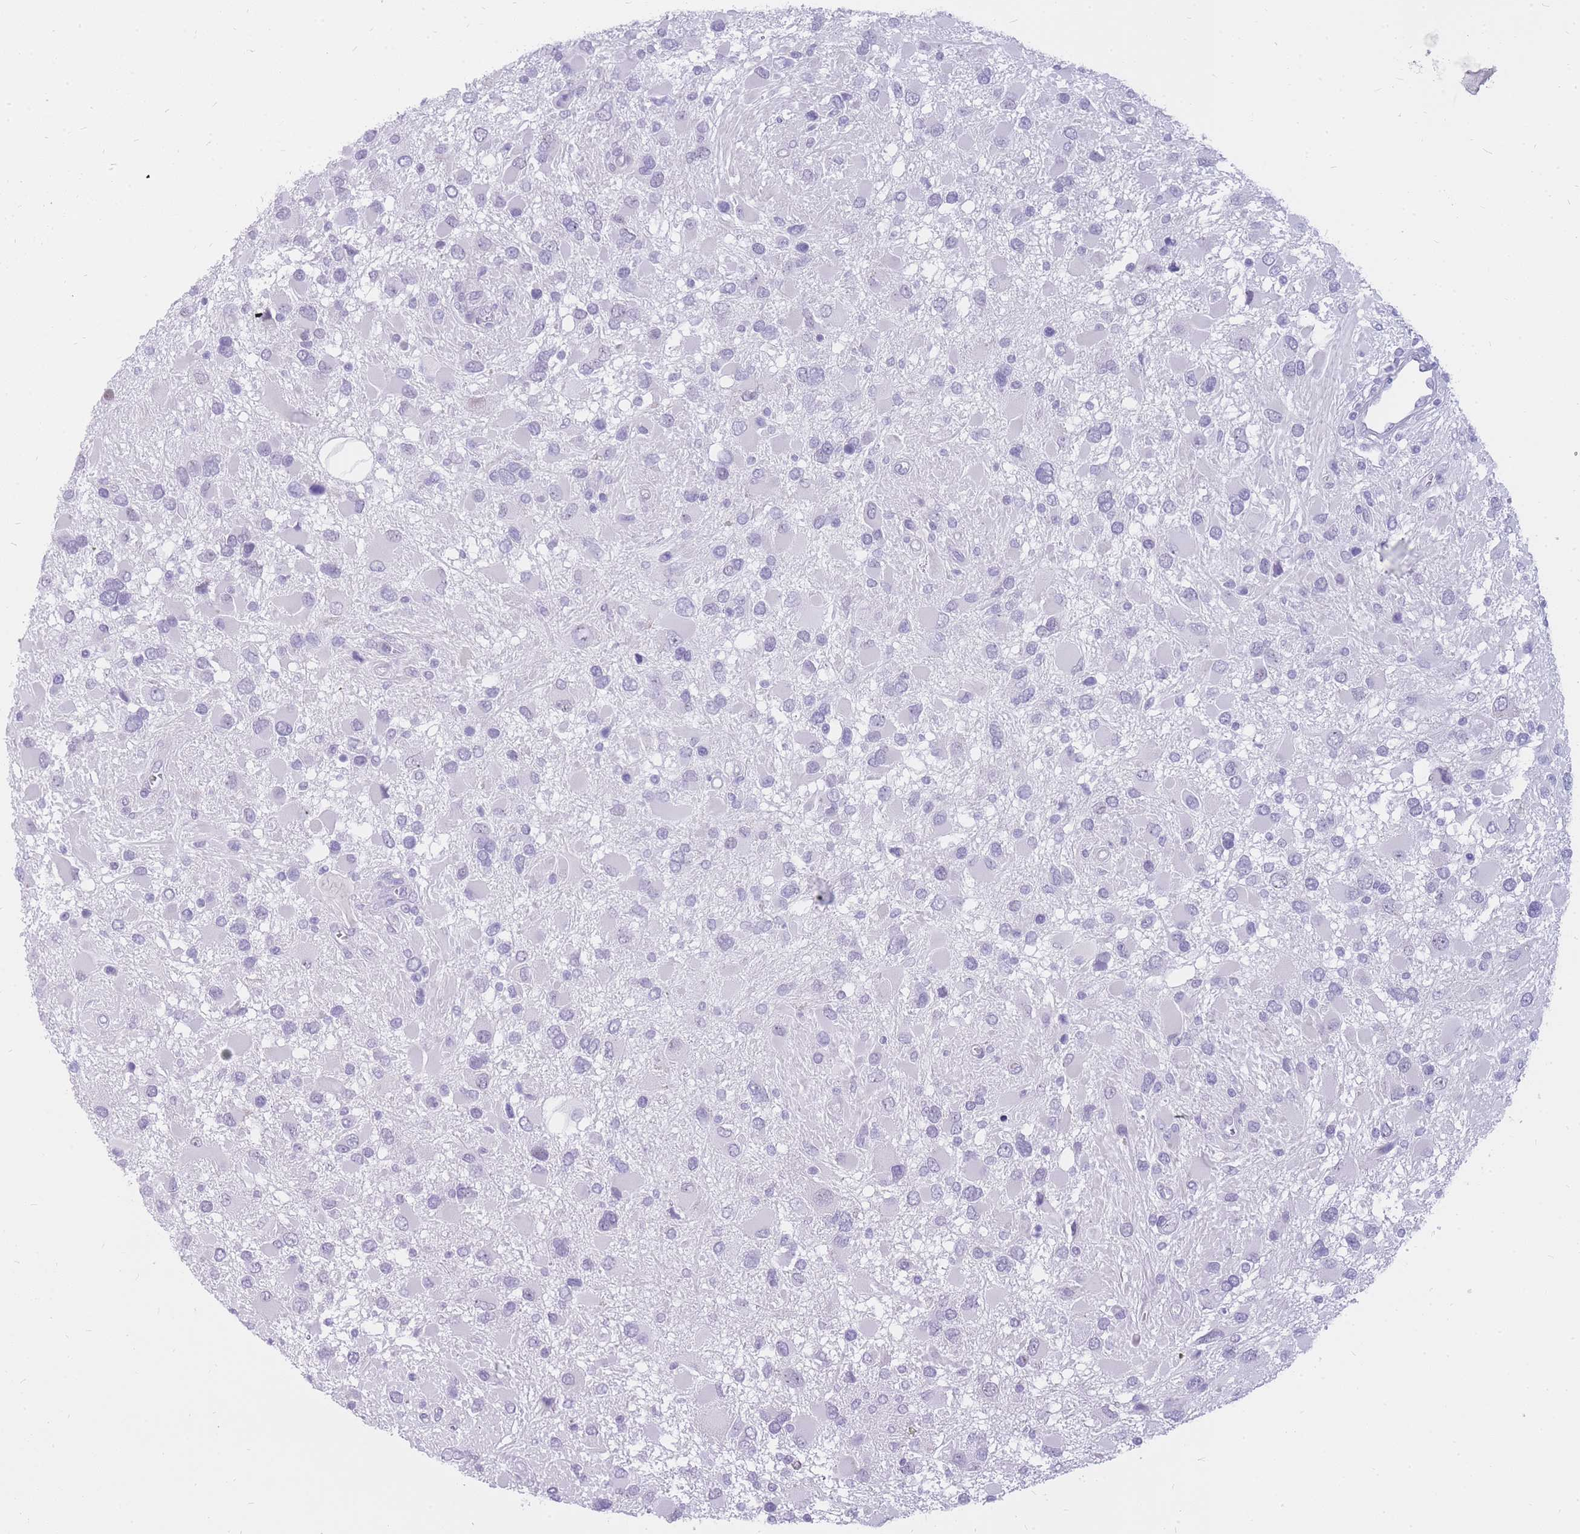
{"staining": {"intensity": "negative", "quantity": "none", "location": "none"}, "tissue": "glioma", "cell_type": "Tumor cells", "image_type": "cancer", "snomed": [{"axis": "morphology", "description": "Glioma, malignant, High grade"}, {"axis": "topography", "description": "Brain"}], "caption": "IHC micrograph of high-grade glioma (malignant) stained for a protein (brown), which displays no staining in tumor cells. (DAB (3,3'-diaminobenzidine) IHC, high magnification).", "gene": "INS", "patient": {"sex": "male", "age": 53}}